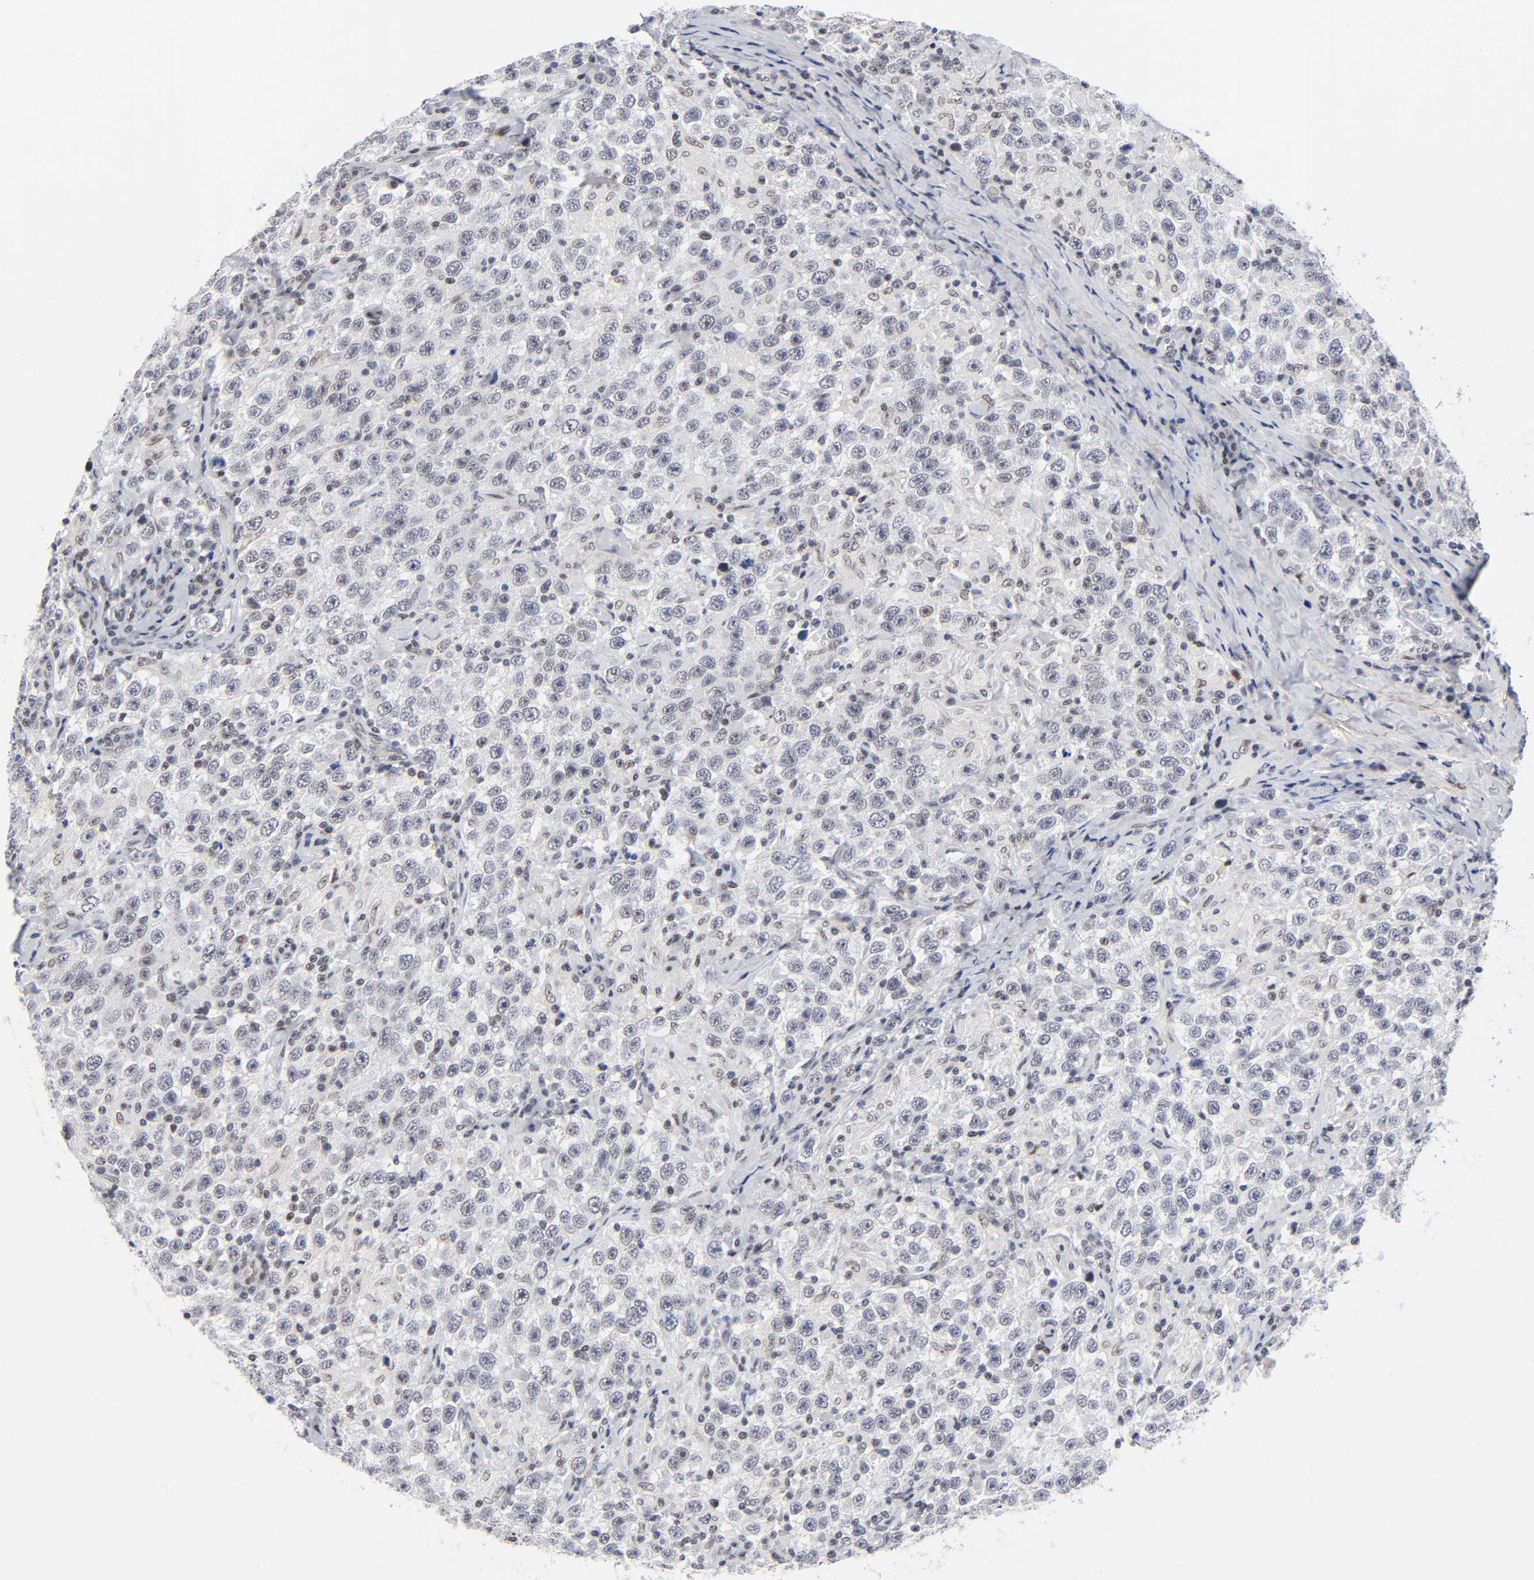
{"staining": {"intensity": "negative", "quantity": "none", "location": "none"}, "tissue": "testis cancer", "cell_type": "Tumor cells", "image_type": "cancer", "snomed": [{"axis": "morphology", "description": "Seminoma, NOS"}, {"axis": "topography", "description": "Testis"}], "caption": "IHC of human testis cancer (seminoma) displays no positivity in tumor cells.", "gene": "DIDO1", "patient": {"sex": "male", "age": 41}}